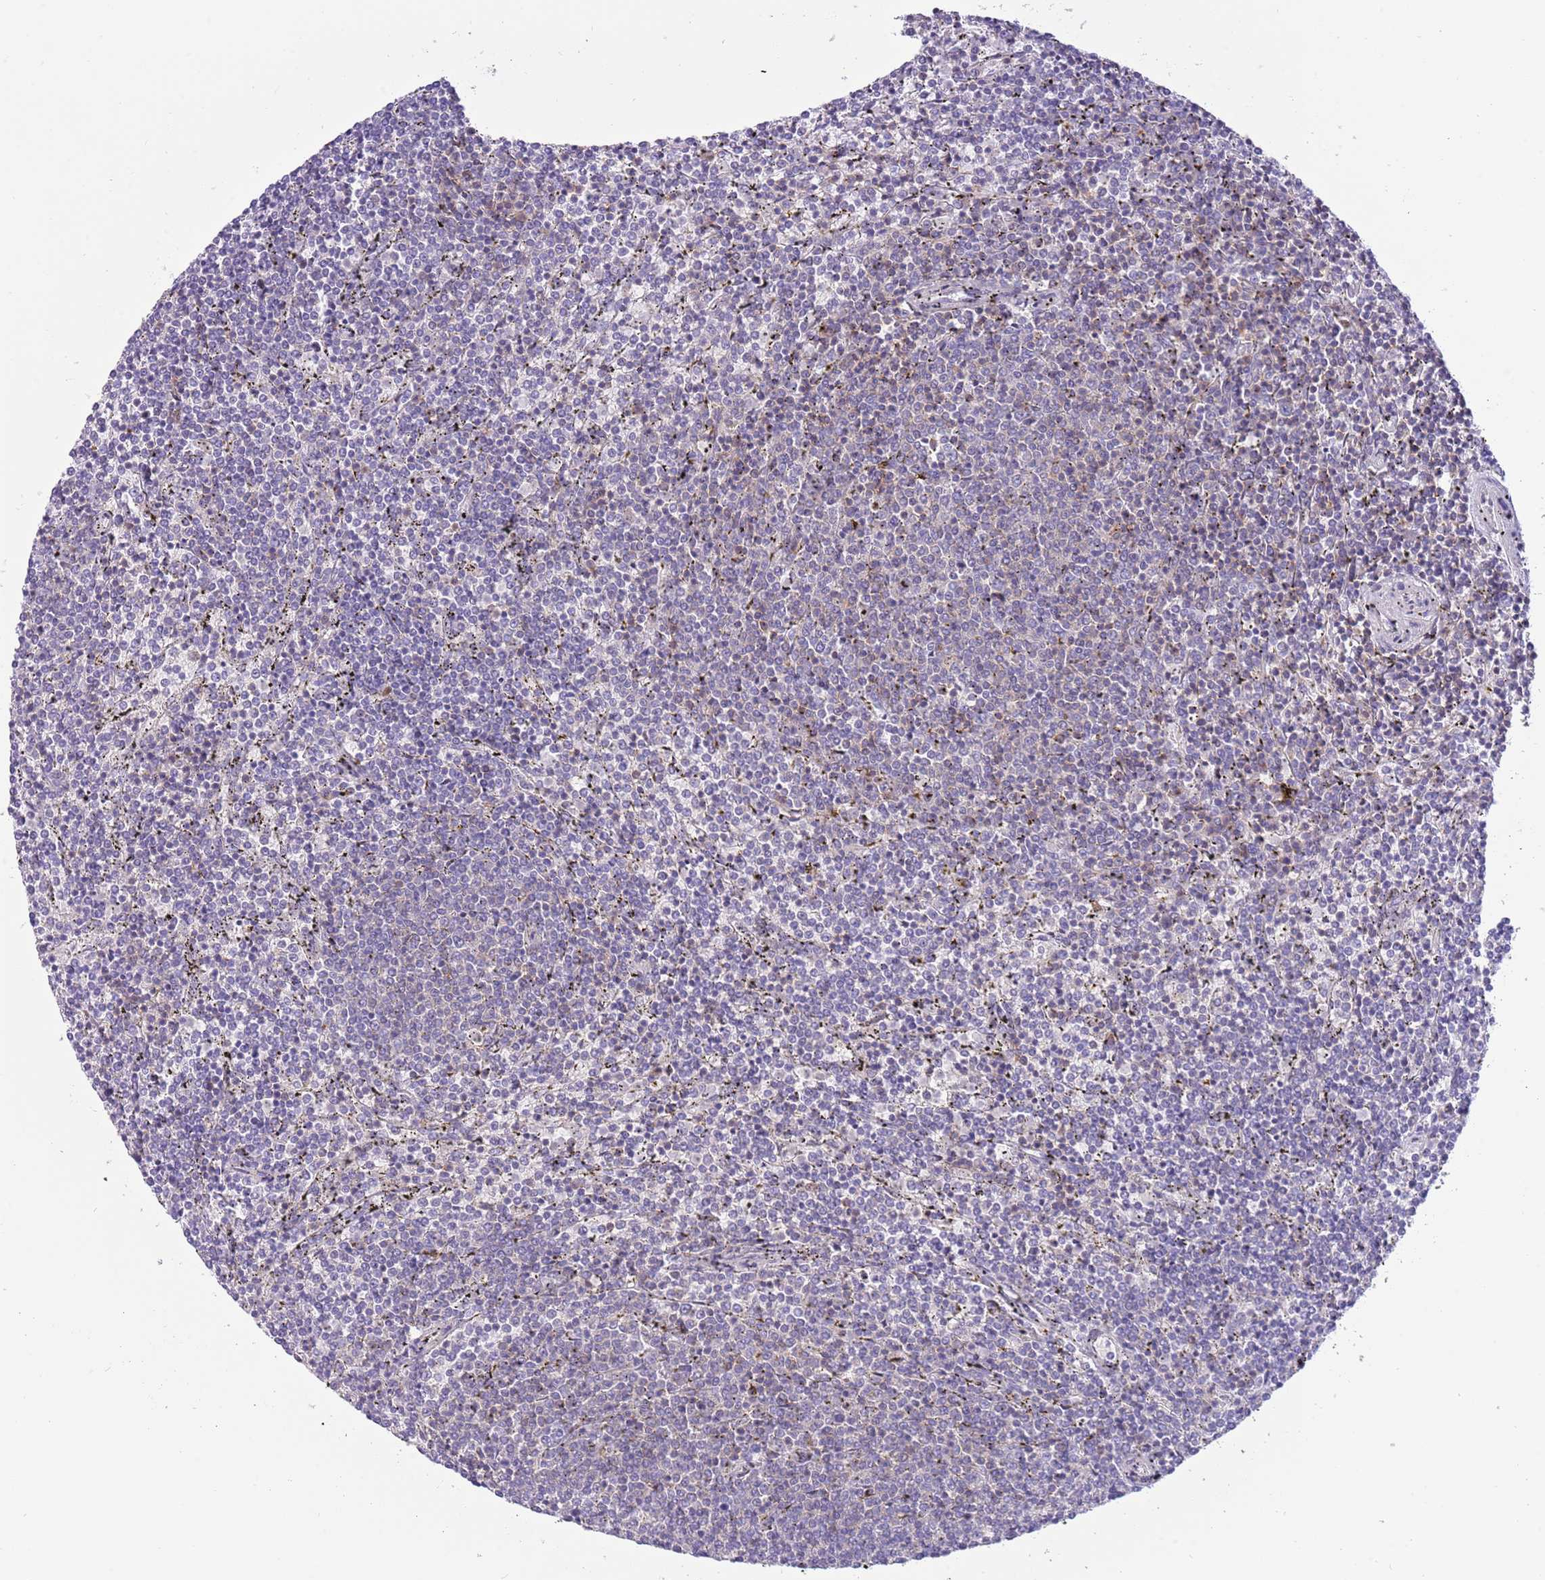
{"staining": {"intensity": "negative", "quantity": "none", "location": "none"}, "tissue": "lymphoma", "cell_type": "Tumor cells", "image_type": "cancer", "snomed": [{"axis": "morphology", "description": "Malignant lymphoma, non-Hodgkin's type, Low grade"}, {"axis": "topography", "description": "Spleen"}], "caption": "IHC of human malignant lymphoma, non-Hodgkin's type (low-grade) displays no expression in tumor cells.", "gene": "OR4Q3", "patient": {"sex": "female", "age": 50}}